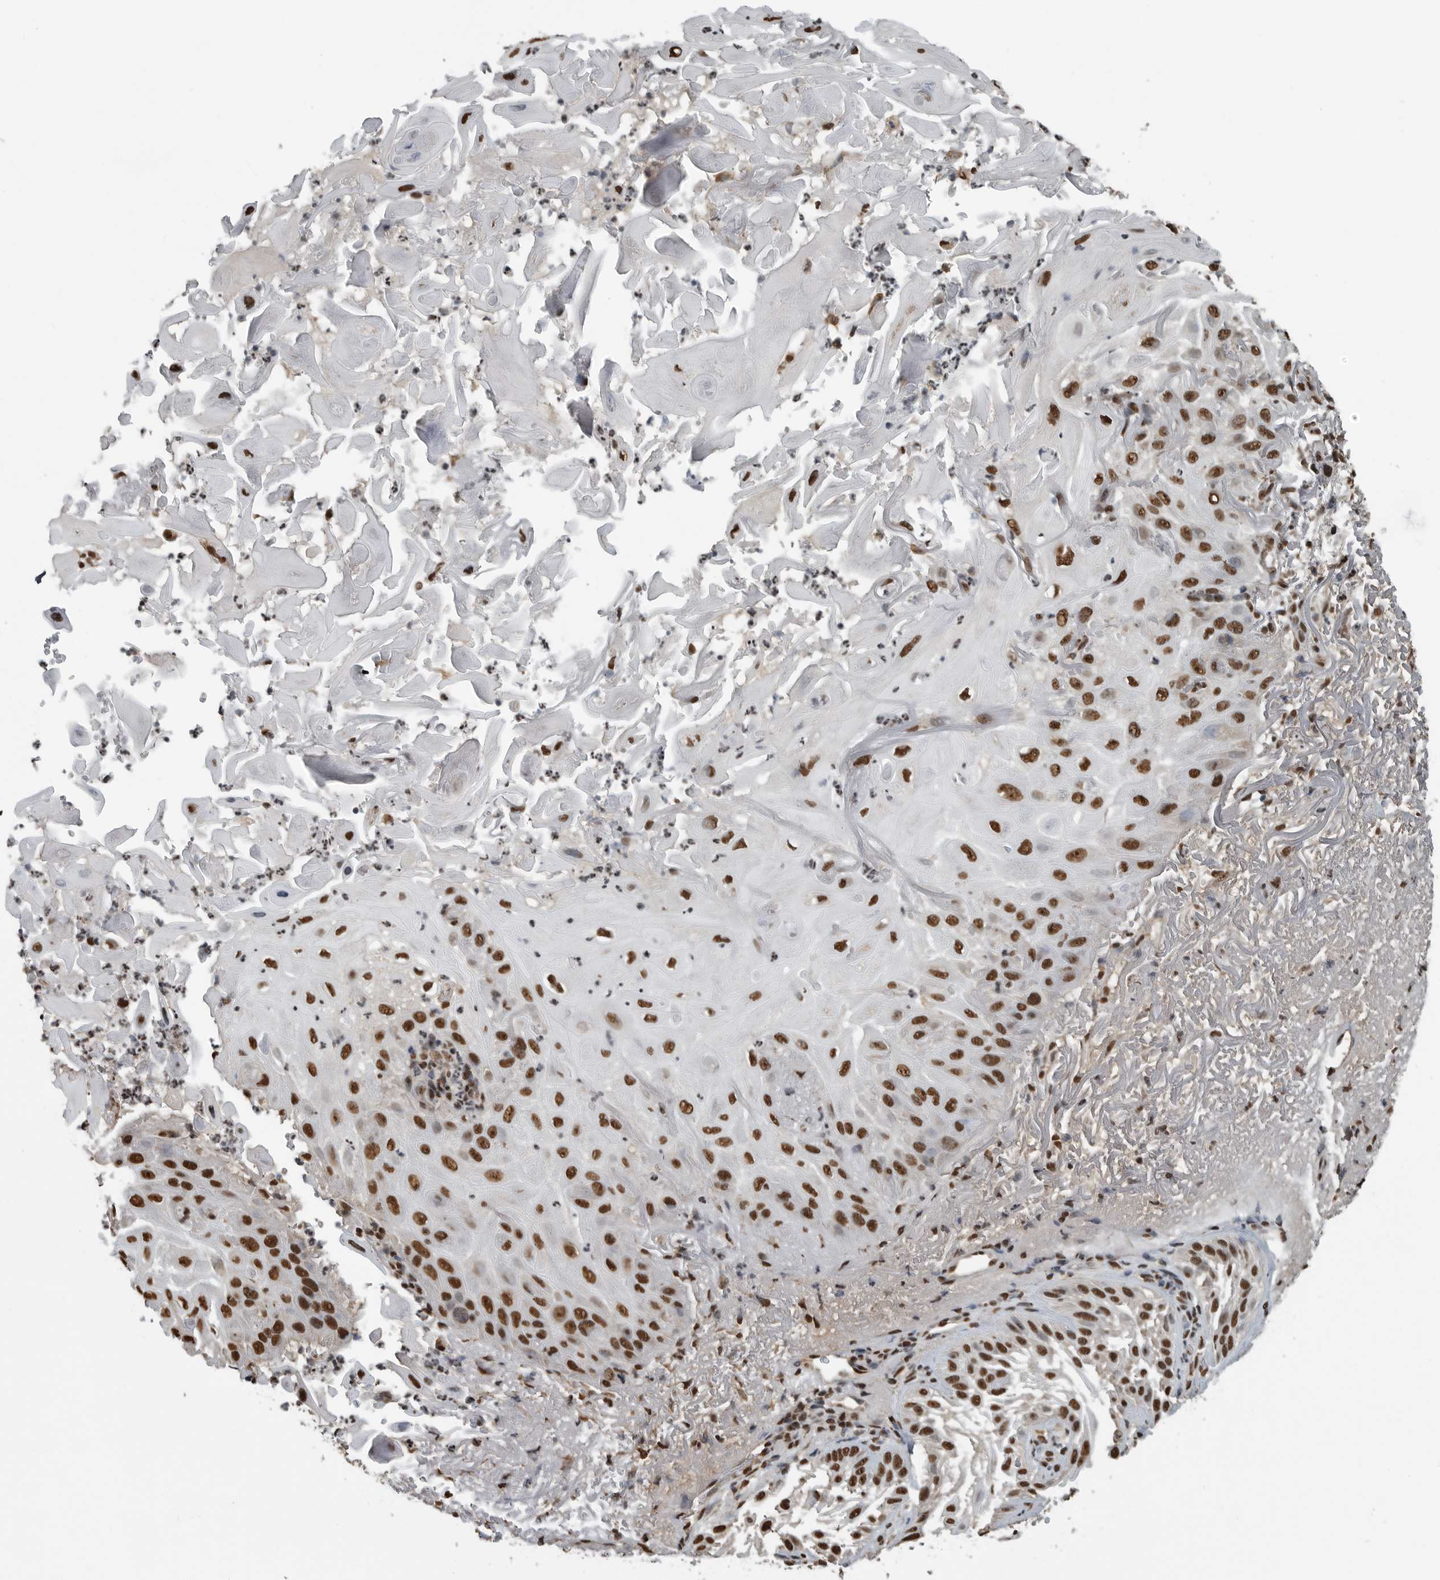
{"staining": {"intensity": "strong", "quantity": ">75%", "location": "nuclear"}, "tissue": "skin cancer", "cell_type": "Tumor cells", "image_type": "cancer", "snomed": [{"axis": "morphology", "description": "Squamous cell carcinoma, NOS"}, {"axis": "topography", "description": "Skin"}], "caption": "High-power microscopy captured an immunohistochemistry histopathology image of skin cancer (squamous cell carcinoma), revealing strong nuclear expression in about >75% of tumor cells.", "gene": "TGS1", "patient": {"sex": "female", "age": 77}}